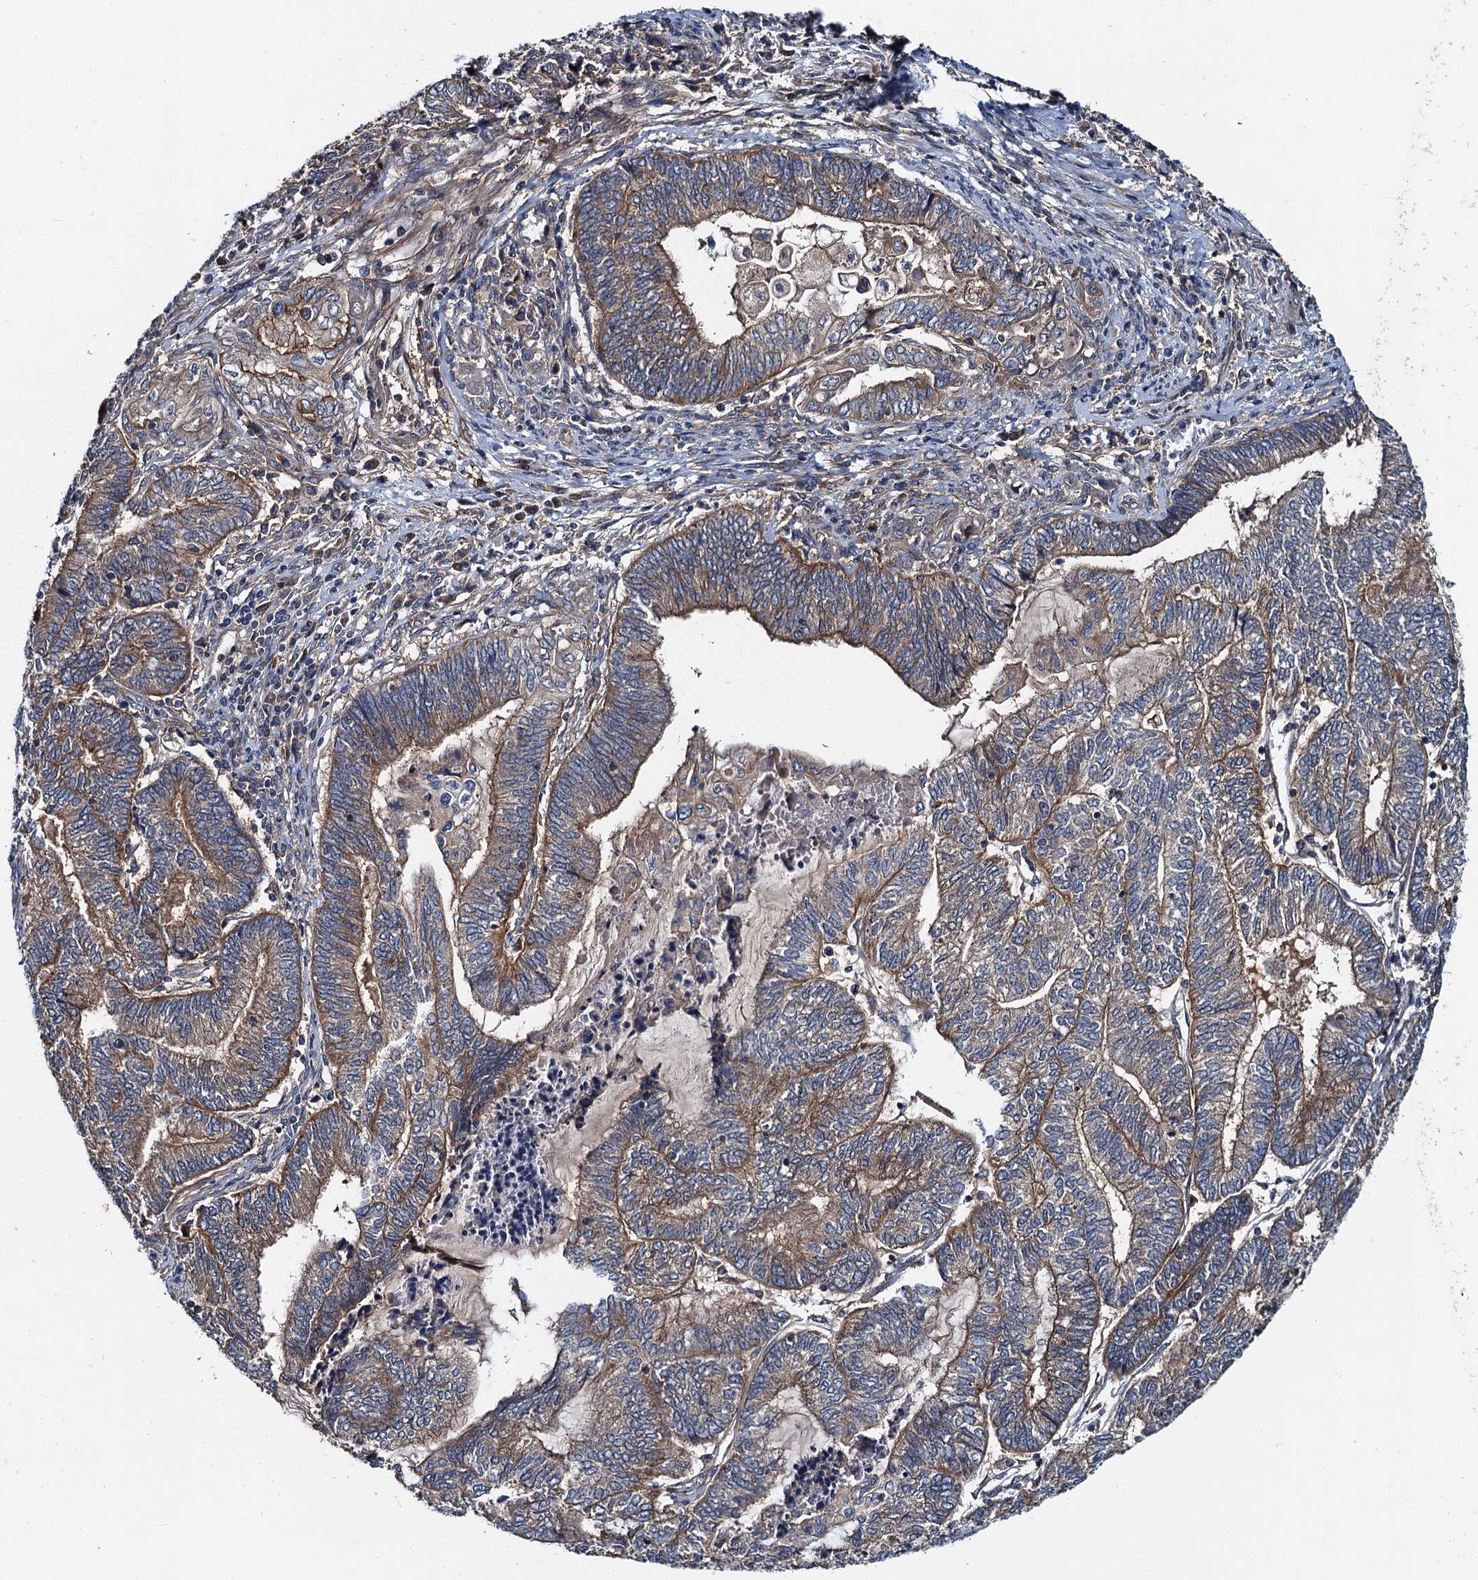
{"staining": {"intensity": "moderate", "quantity": ">75%", "location": "cytoplasmic/membranous"}, "tissue": "endometrial cancer", "cell_type": "Tumor cells", "image_type": "cancer", "snomed": [{"axis": "morphology", "description": "Adenocarcinoma, NOS"}, {"axis": "topography", "description": "Uterus"}, {"axis": "topography", "description": "Endometrium"}], "caption": "An IHC photomicrograph of tumor tissue is shown. Protein staining in brown highlights moderate cytoplasmic/membranous positivity in endometrial cancer (adenocarcinoma) within tumor cells.", "gene": "EFL1", "patient": {"sex": "female", "age": 70}}